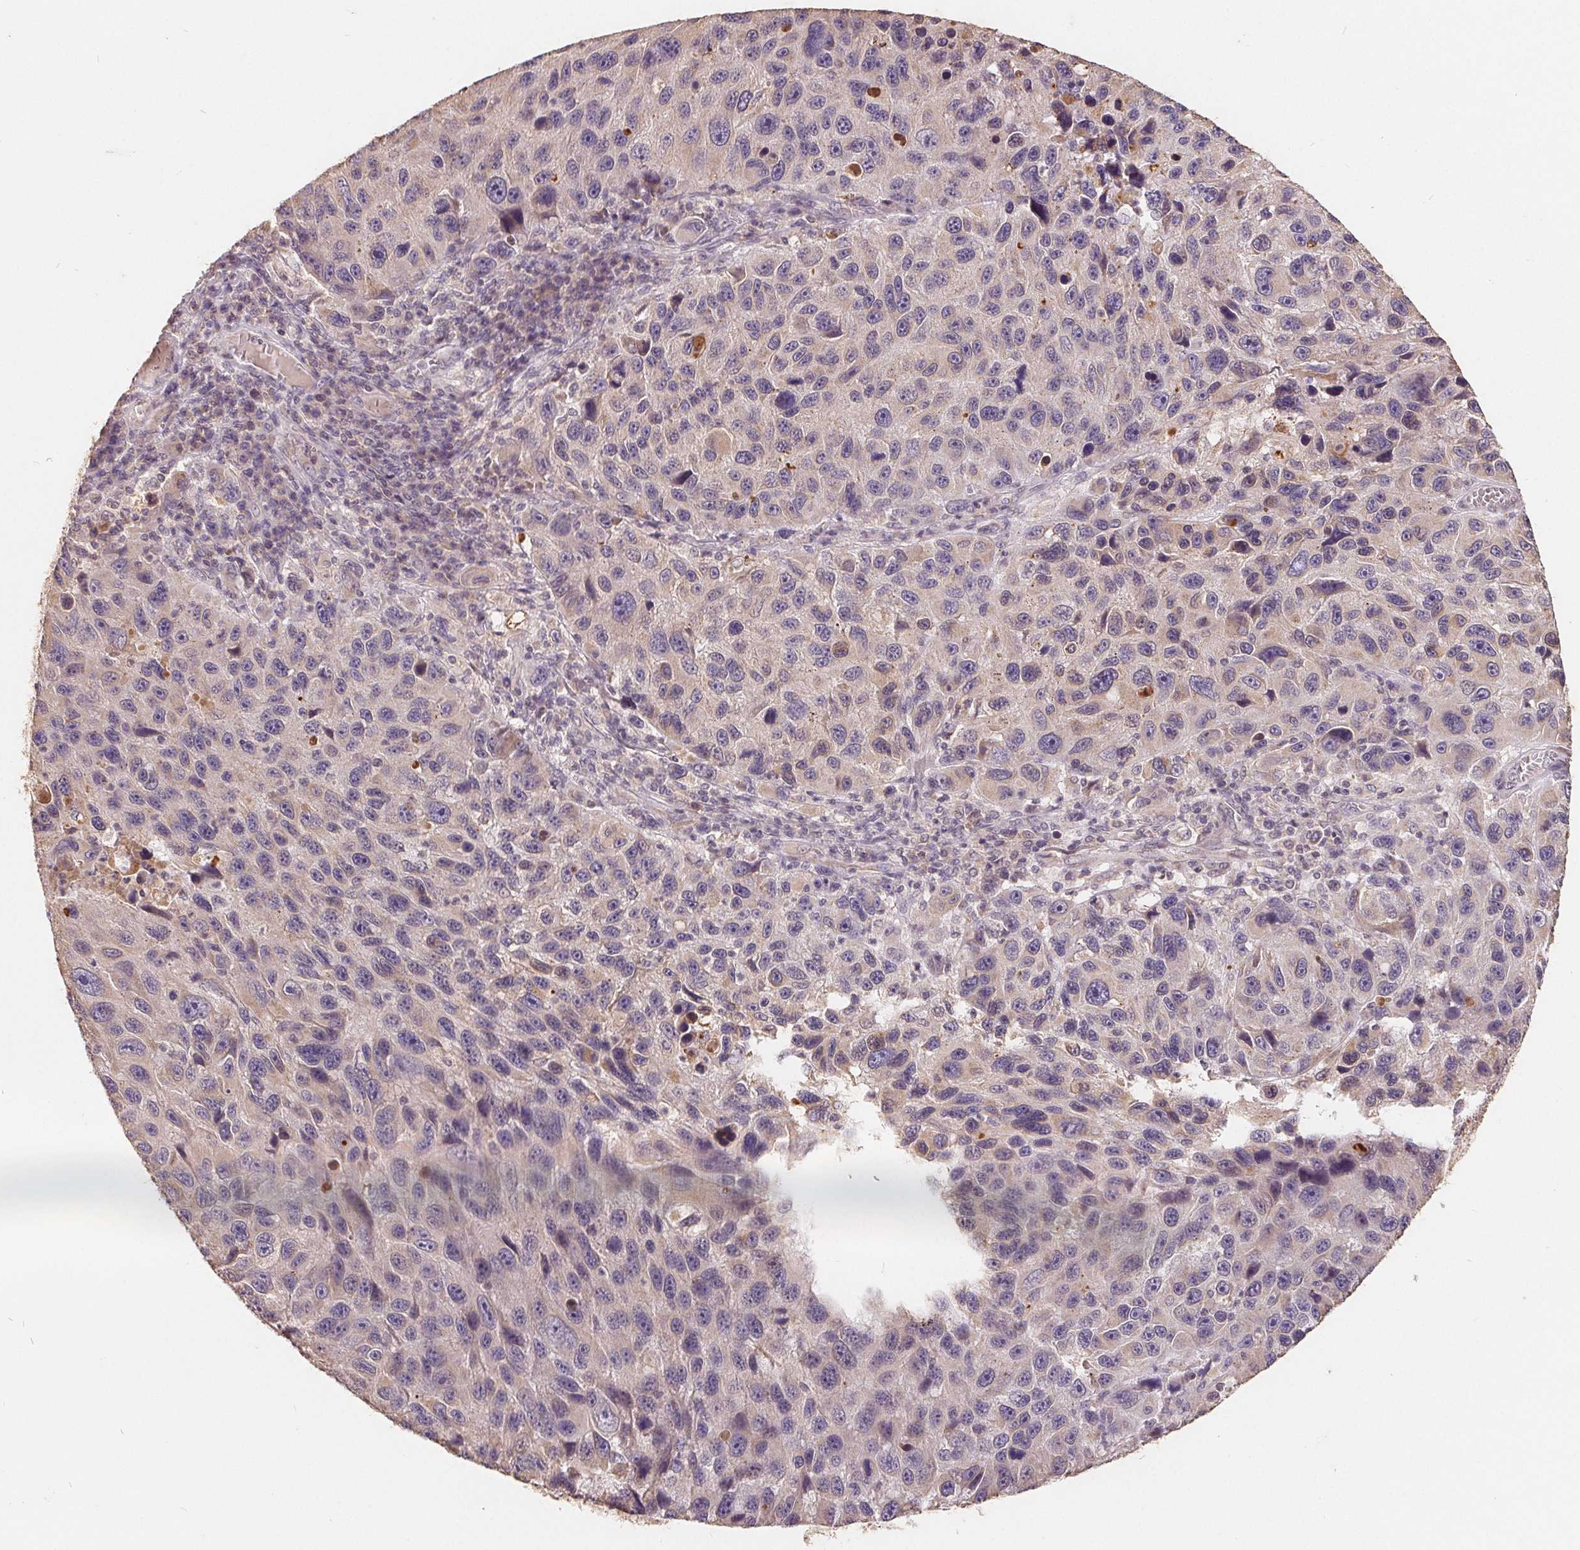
{"staining": {"intensity": "negative", "quantity": "none", "location": "none"}, "tissue": "melanoma", "cell_type": "Tumor cells", "image_type": "cancer", "snomed": [{"axis": "morphology", "description": "Malignant melanoma, NOS"}, {"axis": "topography", "description": "Skin"}], "caption": "This is a photomicrograph of immunohistochemistry staining of melanoma, which shows no positivity in tumor cells.", "gene": "CDIPT", "patient": {"sex": "male", "age": 53}}